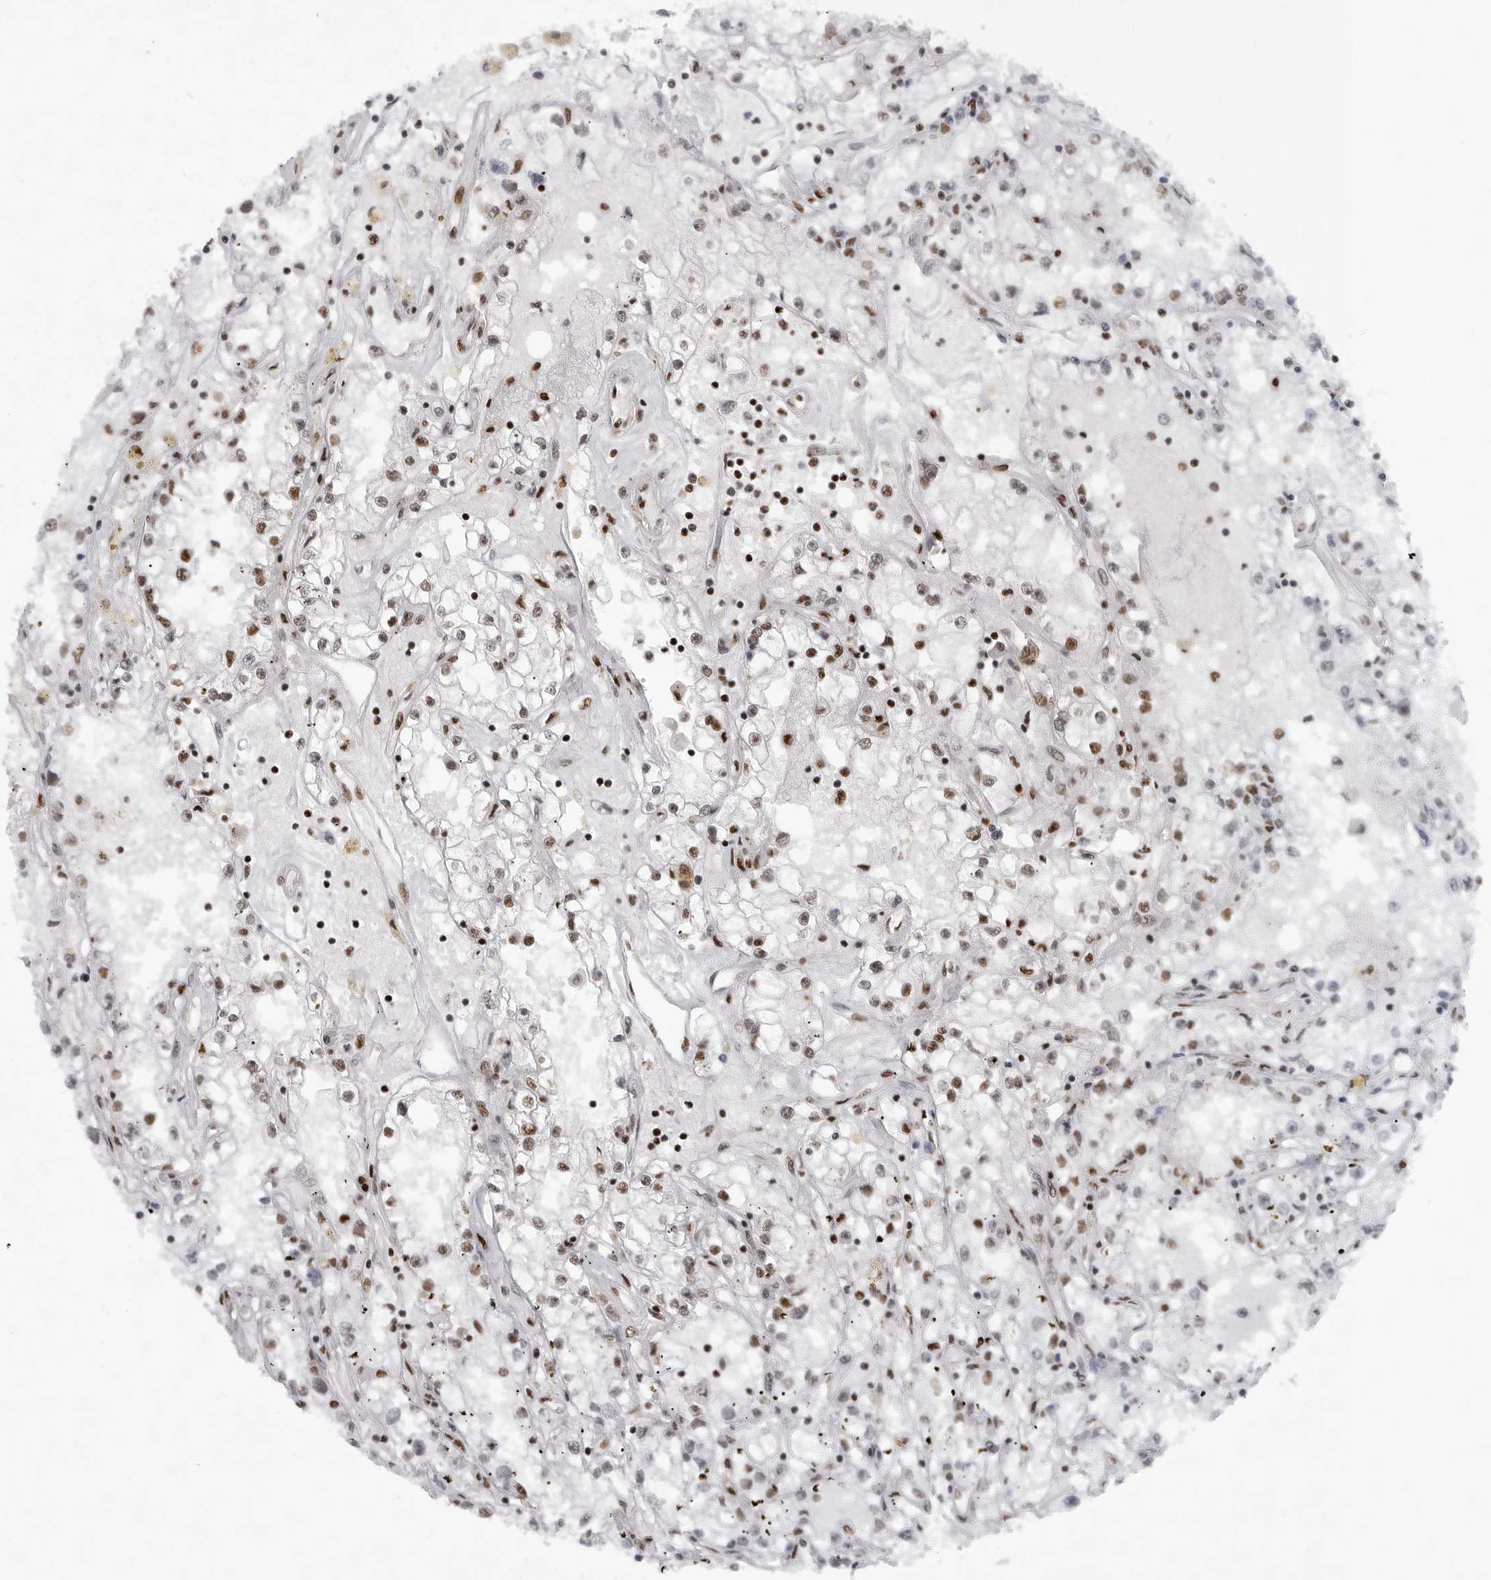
{"staining": {"intensity": "moderate", "quantity": ">75%", "location": "nuclear"}, "tissue": "renal cancer", "cell_type": "Tumor cells", "image_type": "cancer", "snomed": [{"axis": "morphology", "description": "Adenocarcinoma, NOS"}, {"axis": "topography", "description": "Kidney"}], "caption": "This is a micrograph of immunohistochemistry (IHC) staining of adenocarcinoma (renal), which shows moderate positivity in the nuclear of tumor cells.", "gene": "BCLAF1", "patient": {"sex": "male", "age": 56}}